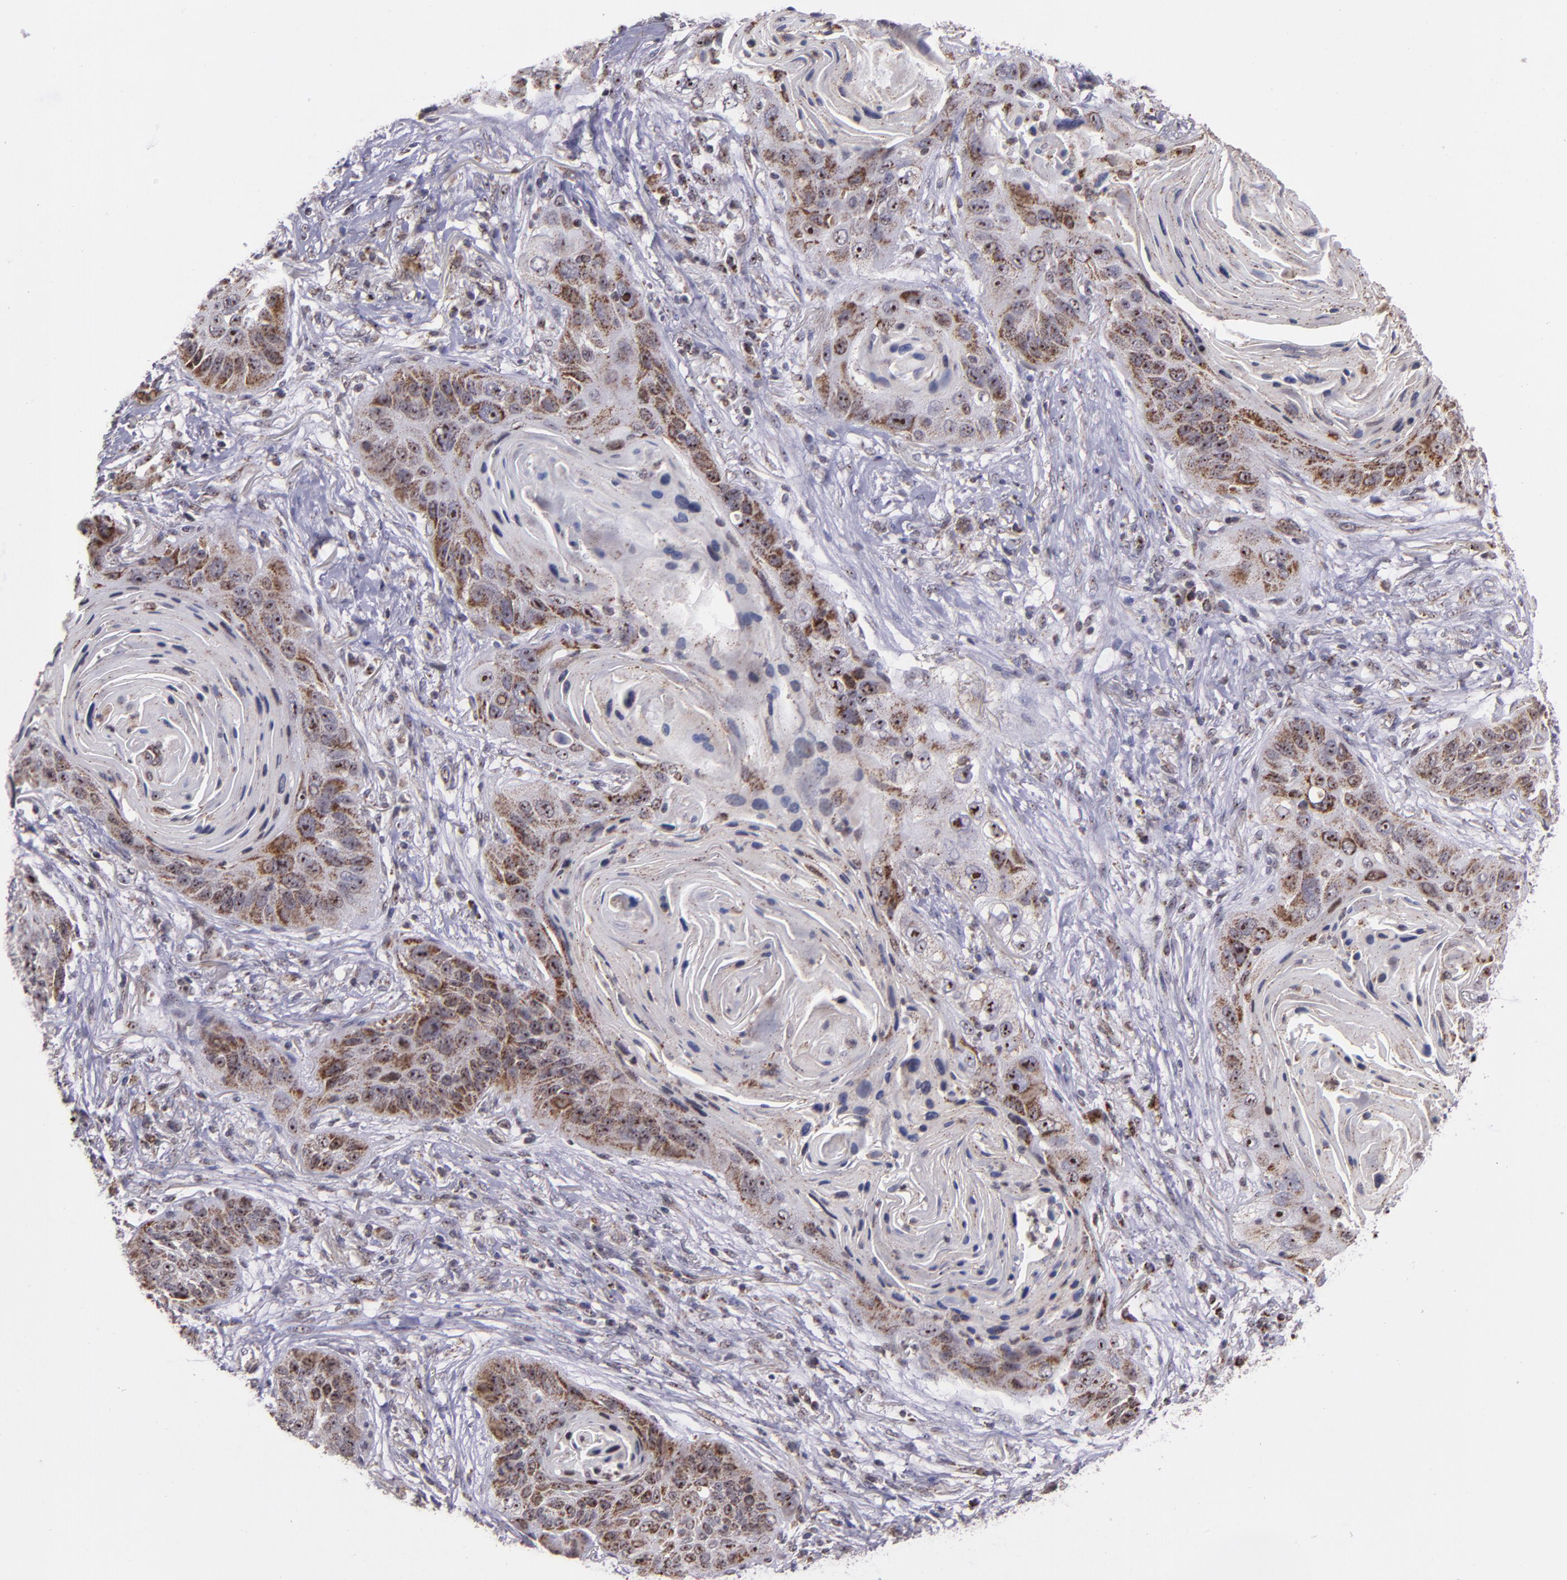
{"staining": {"intensity": "moderate", "quantity": "<25%", "location": "cytoplasmic/membranous,nuclear"}, "tissue": "lung cancer", "cell_type": "Tumor cells", "image_type": "cancer", "snomed": [{"axis": "morphology", "description": "Squamous cell carcinoma, NOS"}, {"axis": "topography", "description": "Lung"}], "caption": "Immunohistochemistry (IHC) of human lung squamous cell carcinoma reveals low levels of moderate cytoplasmic/membranous and nuclear positivity in about <25% of tumor cells.", "gene": "LONP1", "patient": {"sex": "female", "age": 67}}